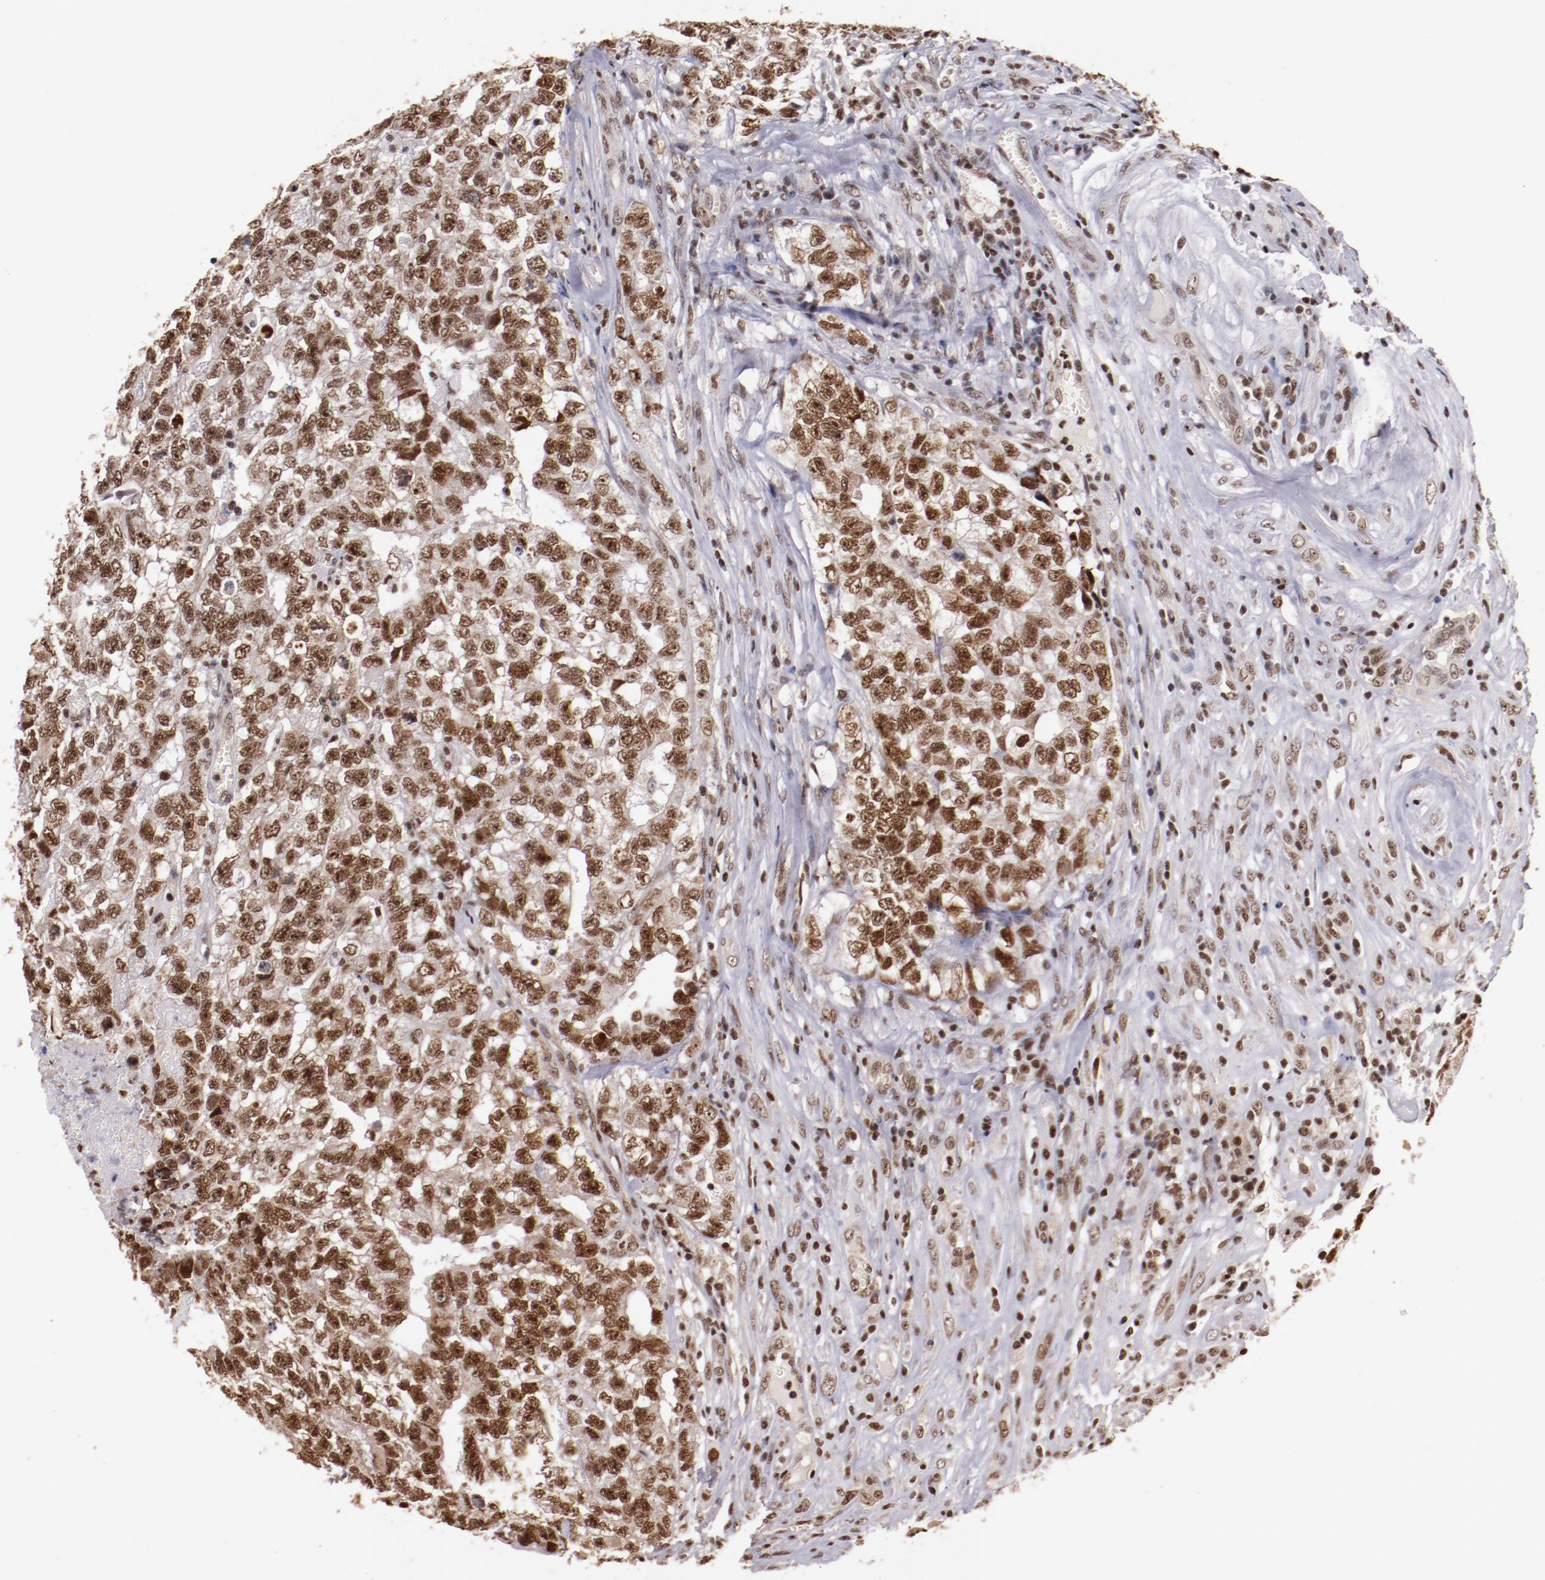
{"staining": {"intensity": "moderate", "quantity": "25%-75%", "location": "nuclear"}, "tissue": "testis cancer", "cell_type": "Tumor cells", "image_type": "cancer", "snomed": [{"axis": "morphology", "description": "Carcinoma, Embryonal, NOS"}, {"axis": "topography", "description": "Testis"}], "caption": "A high-resolution image shows immunohistochemistry staining of testis cancer, which demonstrates moderate nuclear expression in about 25%-75% of tumor cells. Using DAB (brown) and hematoxylin (blue) stains, captured at high magnification using brightfield microscopy.", "gene": "STAG2", "patient": {"sex": "male", "age": 31}}